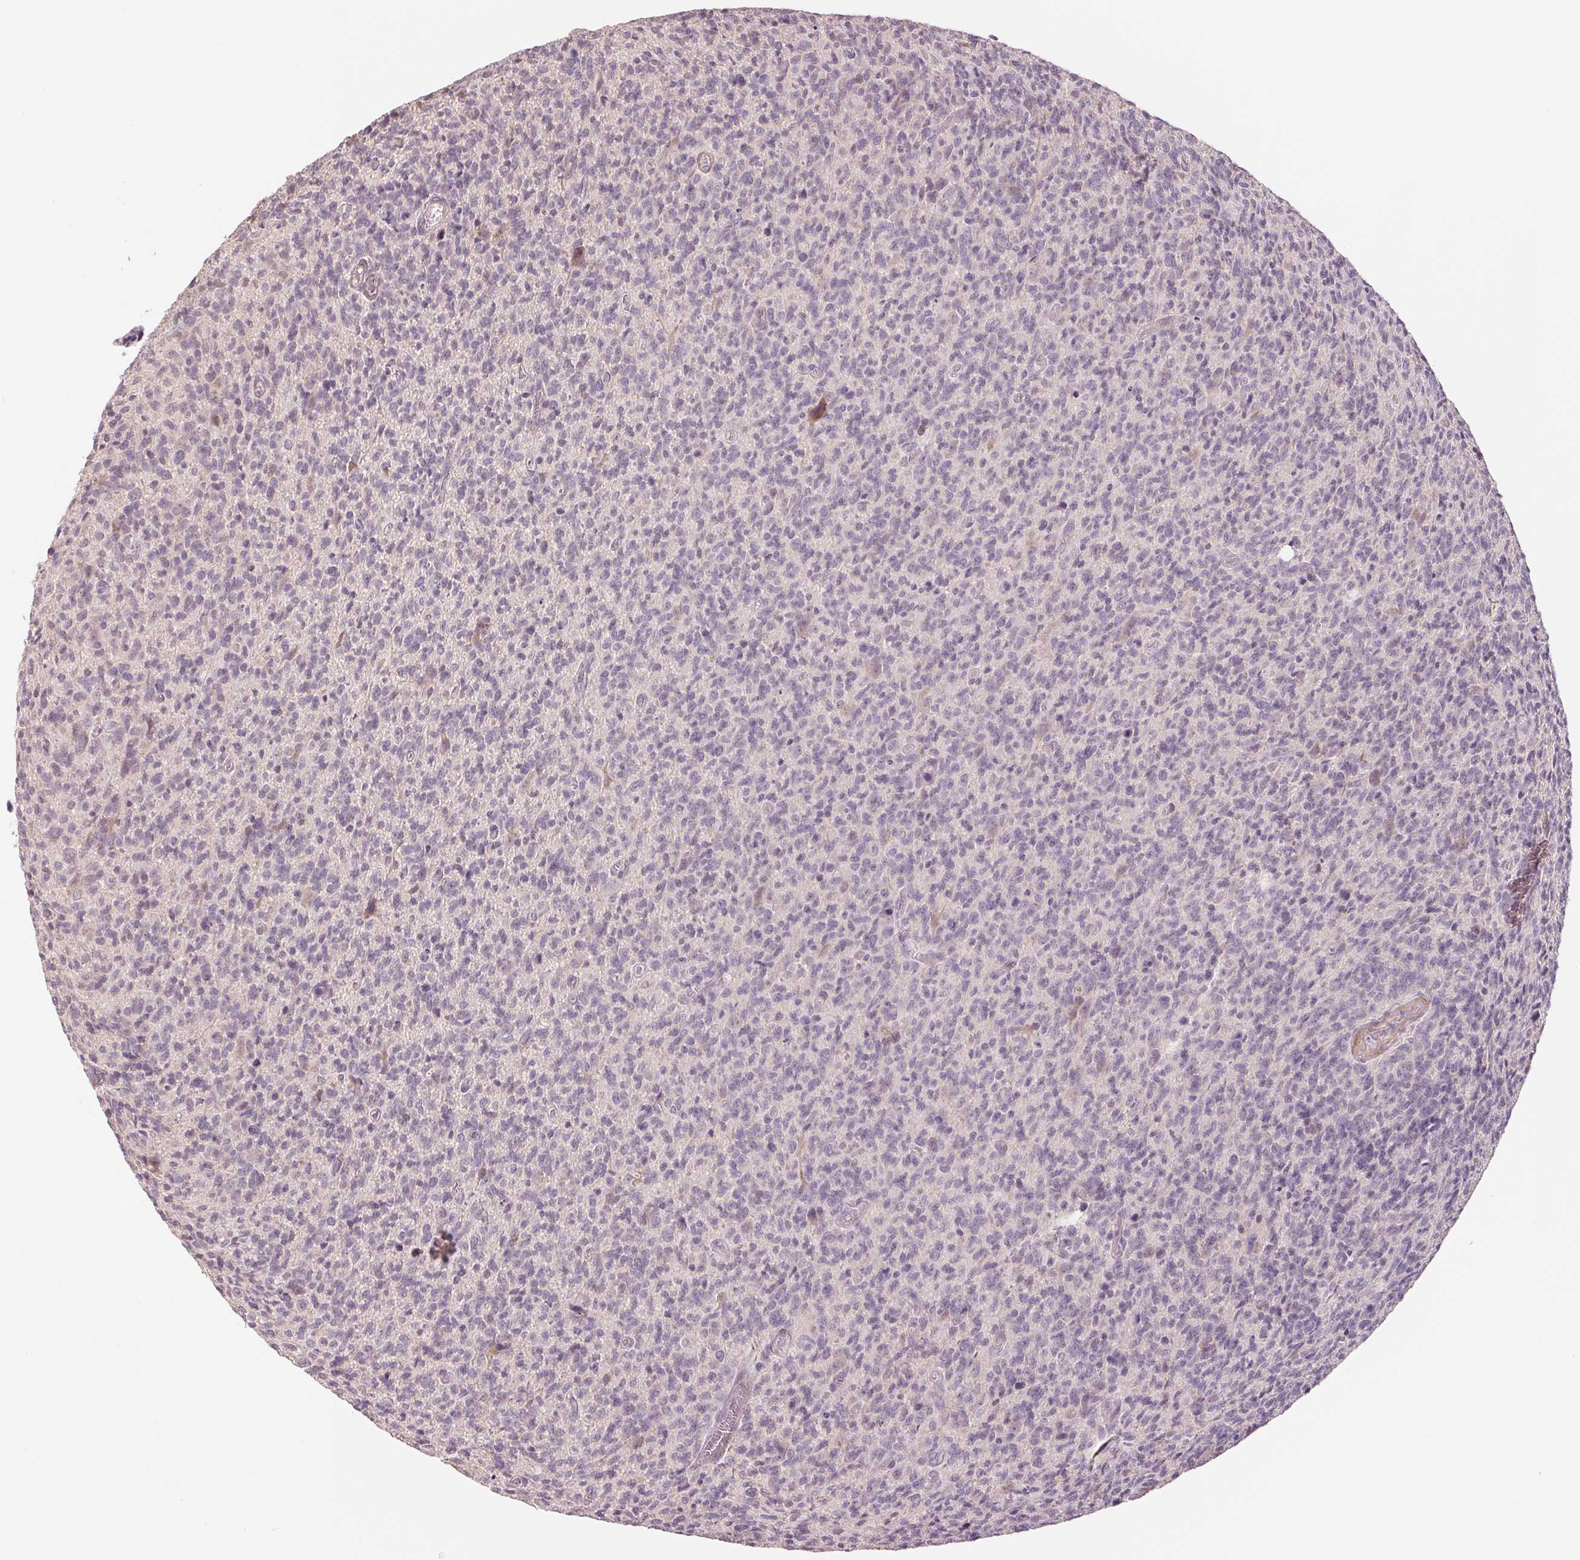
{"staining": {"intensity": "negative", "quantity": "none", "location": "none"}, "tissue": "glioma", "cell_type": "Tumor cells", "image_type": "cancer", "snomed": [{"axis": "morphology", "description": "Glioma, malignant, High grade"}, {"axis": "topography", "description": "Brain"}], "caption": "Photomicrograph shows no significant protein expression in tumor cells of glioma. (DAB (3,3'-diaminobenzidine) IHC with hematoxylin counter stain).", "gene": "PPIA", "patient": {"sex": "male", "age": 76}}